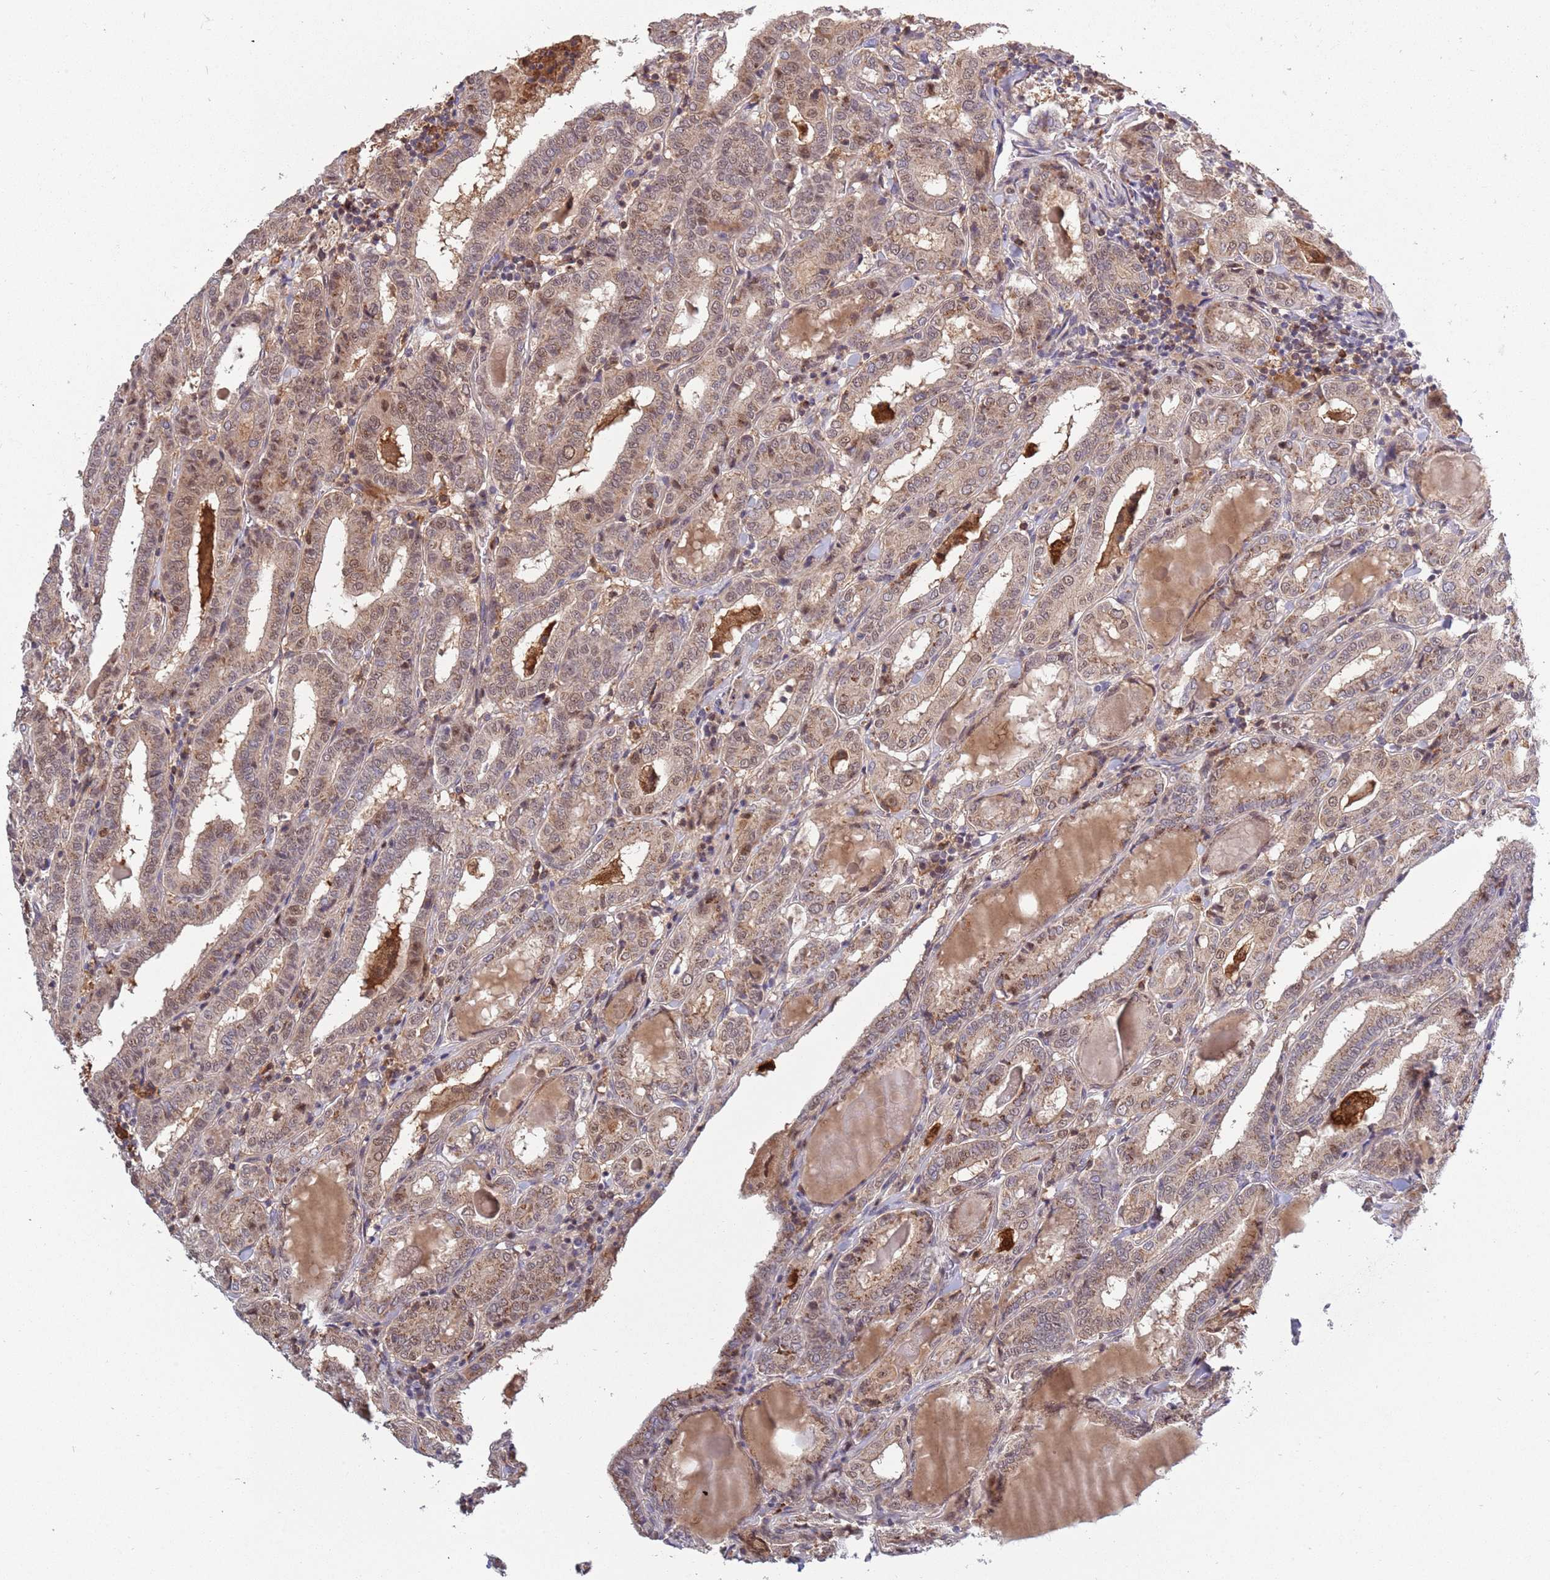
{"staining": {"intensity": "weak", "quantity": ">75%", "location": "cytoplasmic/membranous,nuclear"}, "tissue": "thyroid cancer", "cell_type": "Tumor cells", "image_type": "cancer", "snomed": [{"axis": "morphology", "description": "Papillary adenocarcinoma, NOS"}, {"axis": "topography", "description": "Thyroid gland"}], "caption": "An image of papillary adenocarcinoma (thyroid) stained for a protein demonstrates weak cytoplasmic/membranous and nuclear brown staining in tumor cells. (DAB (3,3'-diaminobenzidine) IHC with brightfield microscopy, high magnification).", "gene": "CCNJL", "patient": {"sex": "female", "age": 72}}